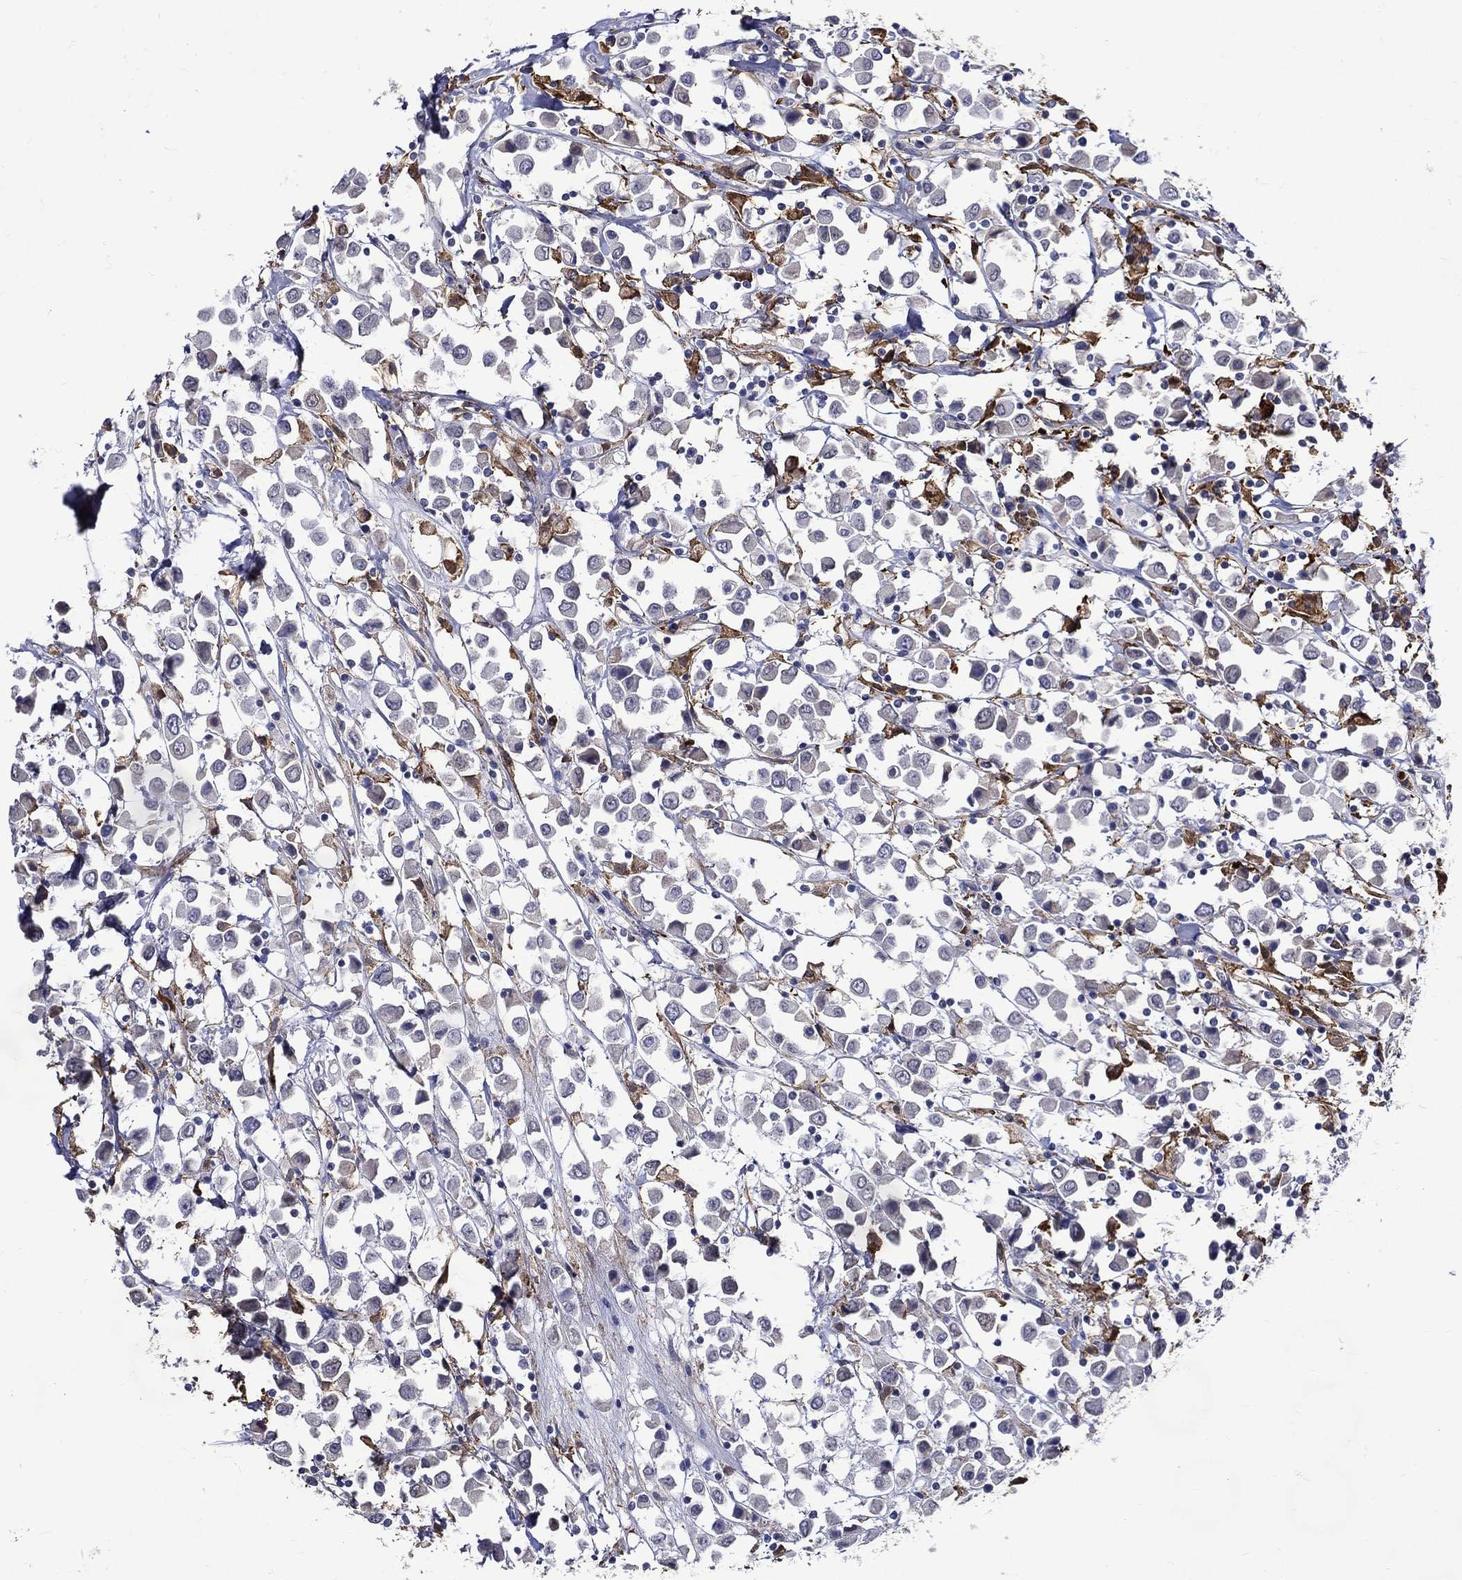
{"staining": {"intensity": "negative", "quantity": "none", "location": "none"}, "tissue": "breast cancer", "cell_type": "Tumor cells", "image_type": "cancer", "snomed": [{"axis": "morphology", "description": "Duct carcinoma"}, {"axis": "topography", "description": "Breast"}], "caption": "This image is of breast infiltrating ductal carcinoma stained with immunohistochemistry to label a protein in brown with the nuclei are counter-stained blue. There is no expression in tumor cells.", "gene": "GPR171", "patient": {"sex": "female", "age": 61}}